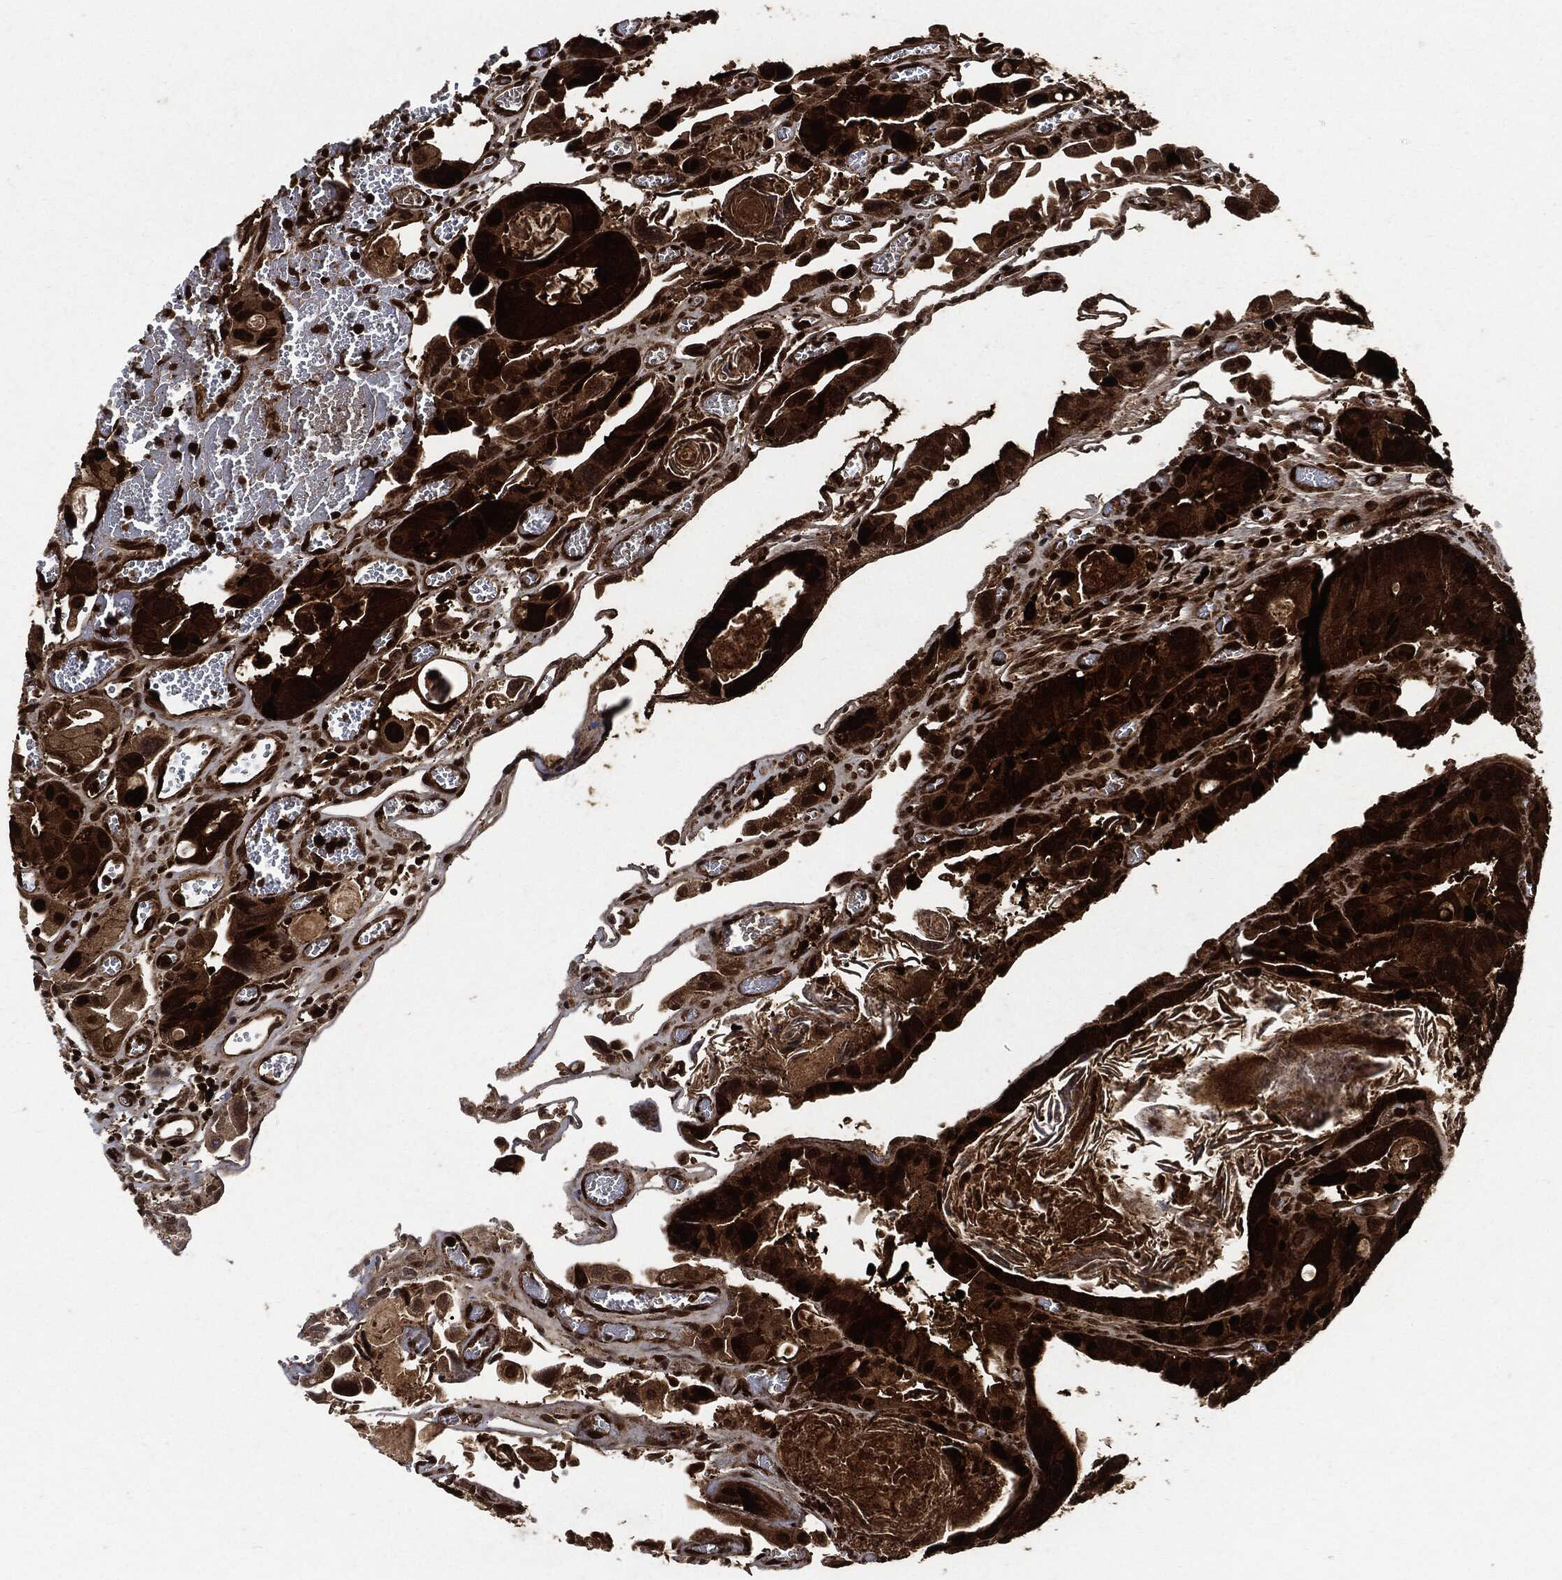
{"staining": {"intensity": "strong", "quantity": ">75%", "location": "cytoplasmic/membranous"}, "tissue": "colorectal cancer", "cell_type": "Tumor cells", "image_type": "cancer", "snomed": [{"axis": "morphology", "description": "Adenocarcinoma, NOS"}, {"axis": "topography", "description": "Rectum"}], "caption": "Immunohistochemistry staining of colorectal cancer, which reveals high levels of strong cytoplasmic/membranous staining in about >75% of tumor cells indicating strong cytoplasmic/membranous protein expression. The staining was performed using DAB (brown) for protein detection and nuclei were counterstained in hematoxylin (blue).", "gene": "YWHAB", "patient": {"sex": "male", "age": 64}}